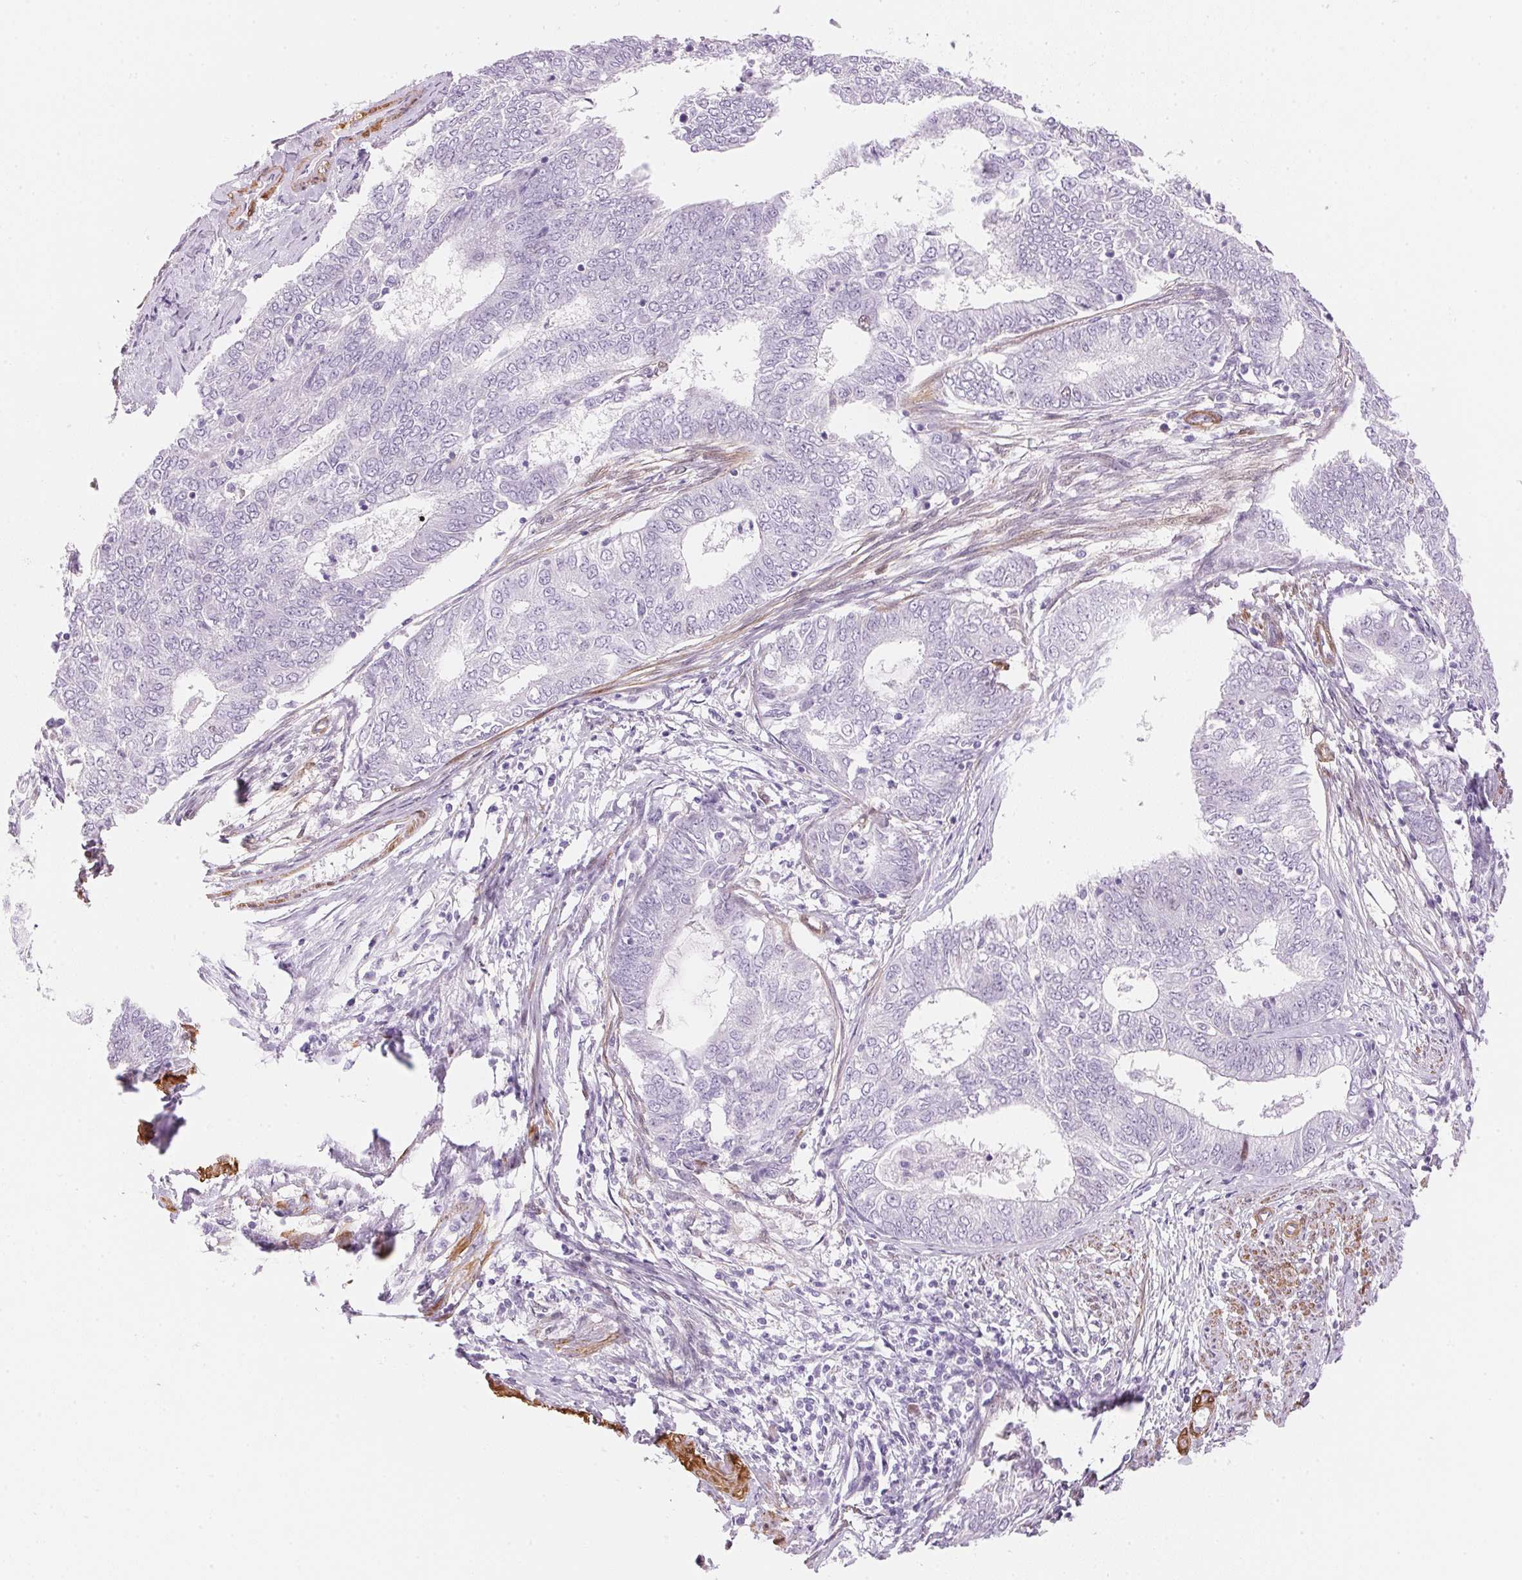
{"staining": {"intensity": "negative", "quantity": "none", "location": "none"}, "tissue": "endometrial cancer", "cell_type": "Tumor cells", "image_type": "cancer", "snomed": [{"axis": "morphology", "description": "Adenocarcinoma, NOS"}, {"axis": "topography", "description": "Endometrium"}], "caption": "Histopathology image shows no significant protein positivity in tumor cells of endometrial cancer. The staining was performed using DAB to visualize the protein expression in brown, while the nuclei were stained in blue with hematoxylin (Magnification: 20x).", "gene": "SMTN", "patient": {"sex": "female", "age": 62}}